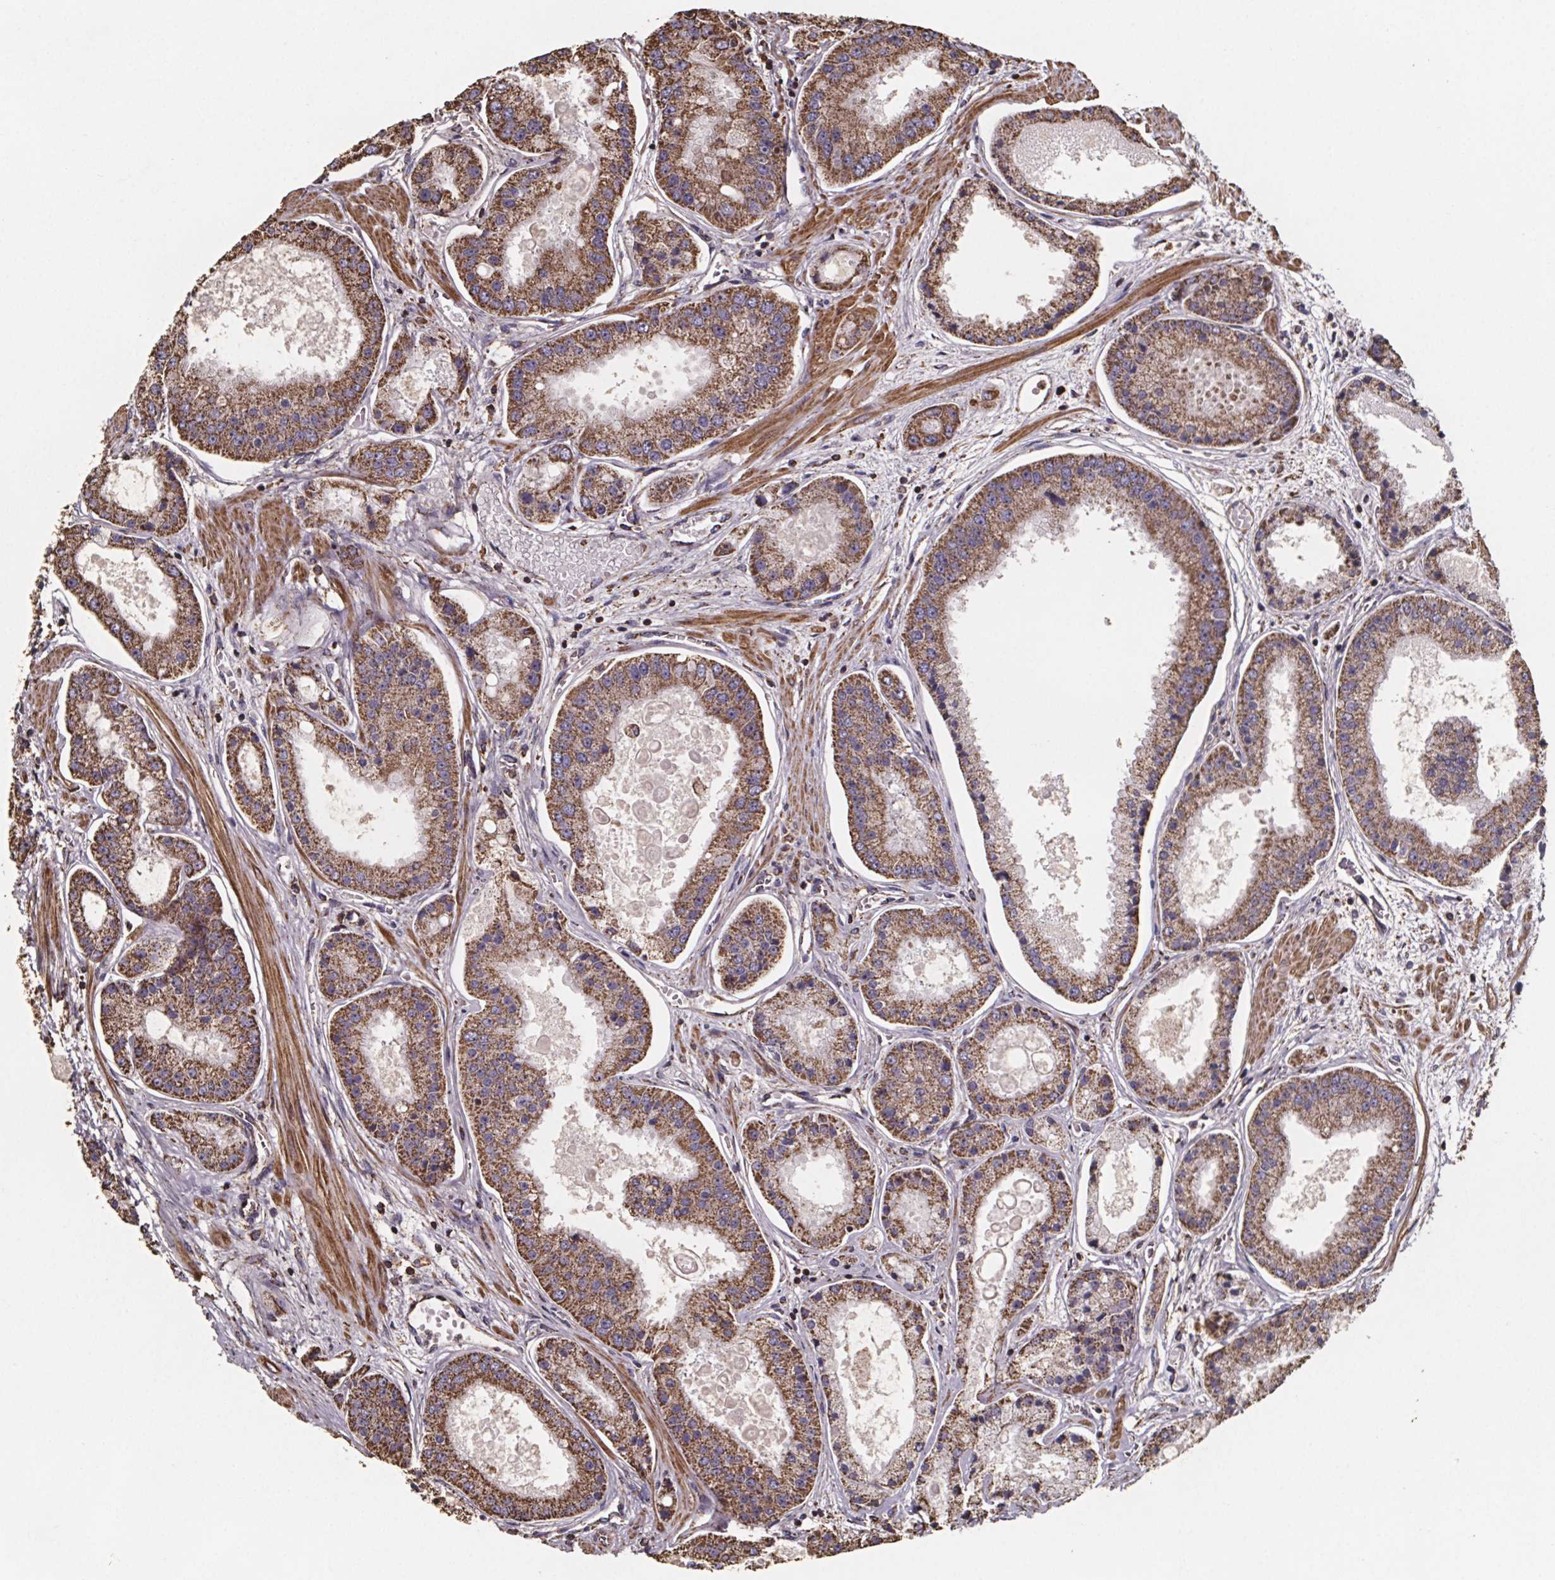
{"staining": {"intensity": "moderate", "quantity": ">75%", "location": "cytoplasmic/membranous"}, "tissue": "prostate cancer", "cell_type": "Tumor cells", "image_type": "cancer", "snomed": [{"axis": "morphology", "description": "Adenocarcinoma, High grade"}, {"axis": "topography", "description": "Prostate"}], "caption": "Immunohistochemical staining of human prostate cancer displays moderate cytoplasmic/membranous protein positivity in approximately >75% of tumor cells.", "gene": "SLC35D2", "patient": {"sex": "male", "age": 67}}